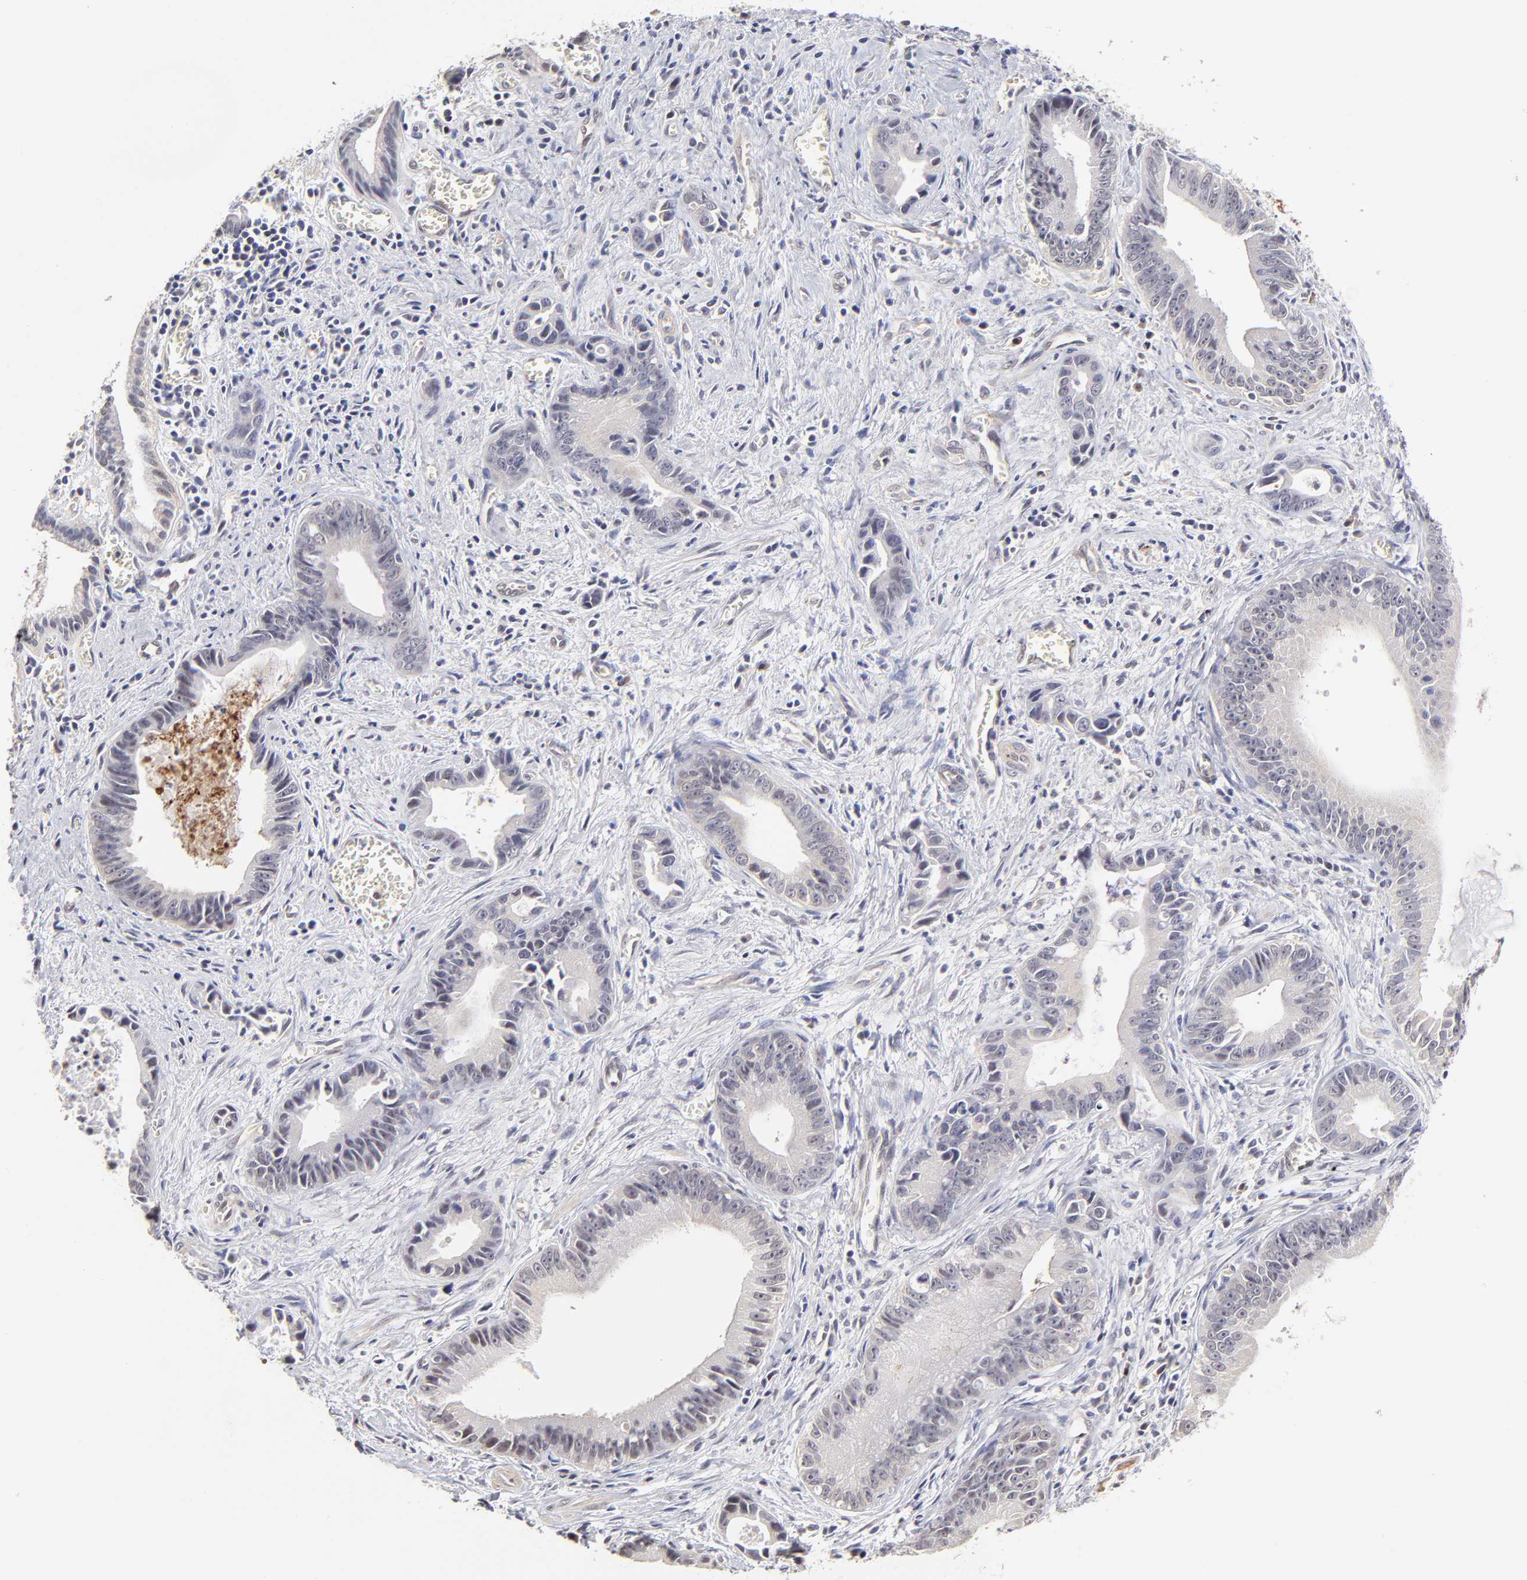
{"staining": {"intensity": "weak", "quantity": ">75%", "location": "cytoplasmic/membranous"}, "tissue": "liver cancer", "cell_type": "Tumor cells", "image_type": "cancer", "snomed": [{"axis": "morphology", "description": "Cholangiocarcinoma"}, {"axis": "topography", "description": "Liver"}], "caption": "Immunohistochemistry (DAB) staining of liver cancer (cholangiocarcinoma) exhibits weak cytoplasmic/membranous protein expression in about >75% of tumor cells.", "gene": "ZNF10", "patient": {"sex": "female", "age": 55}}